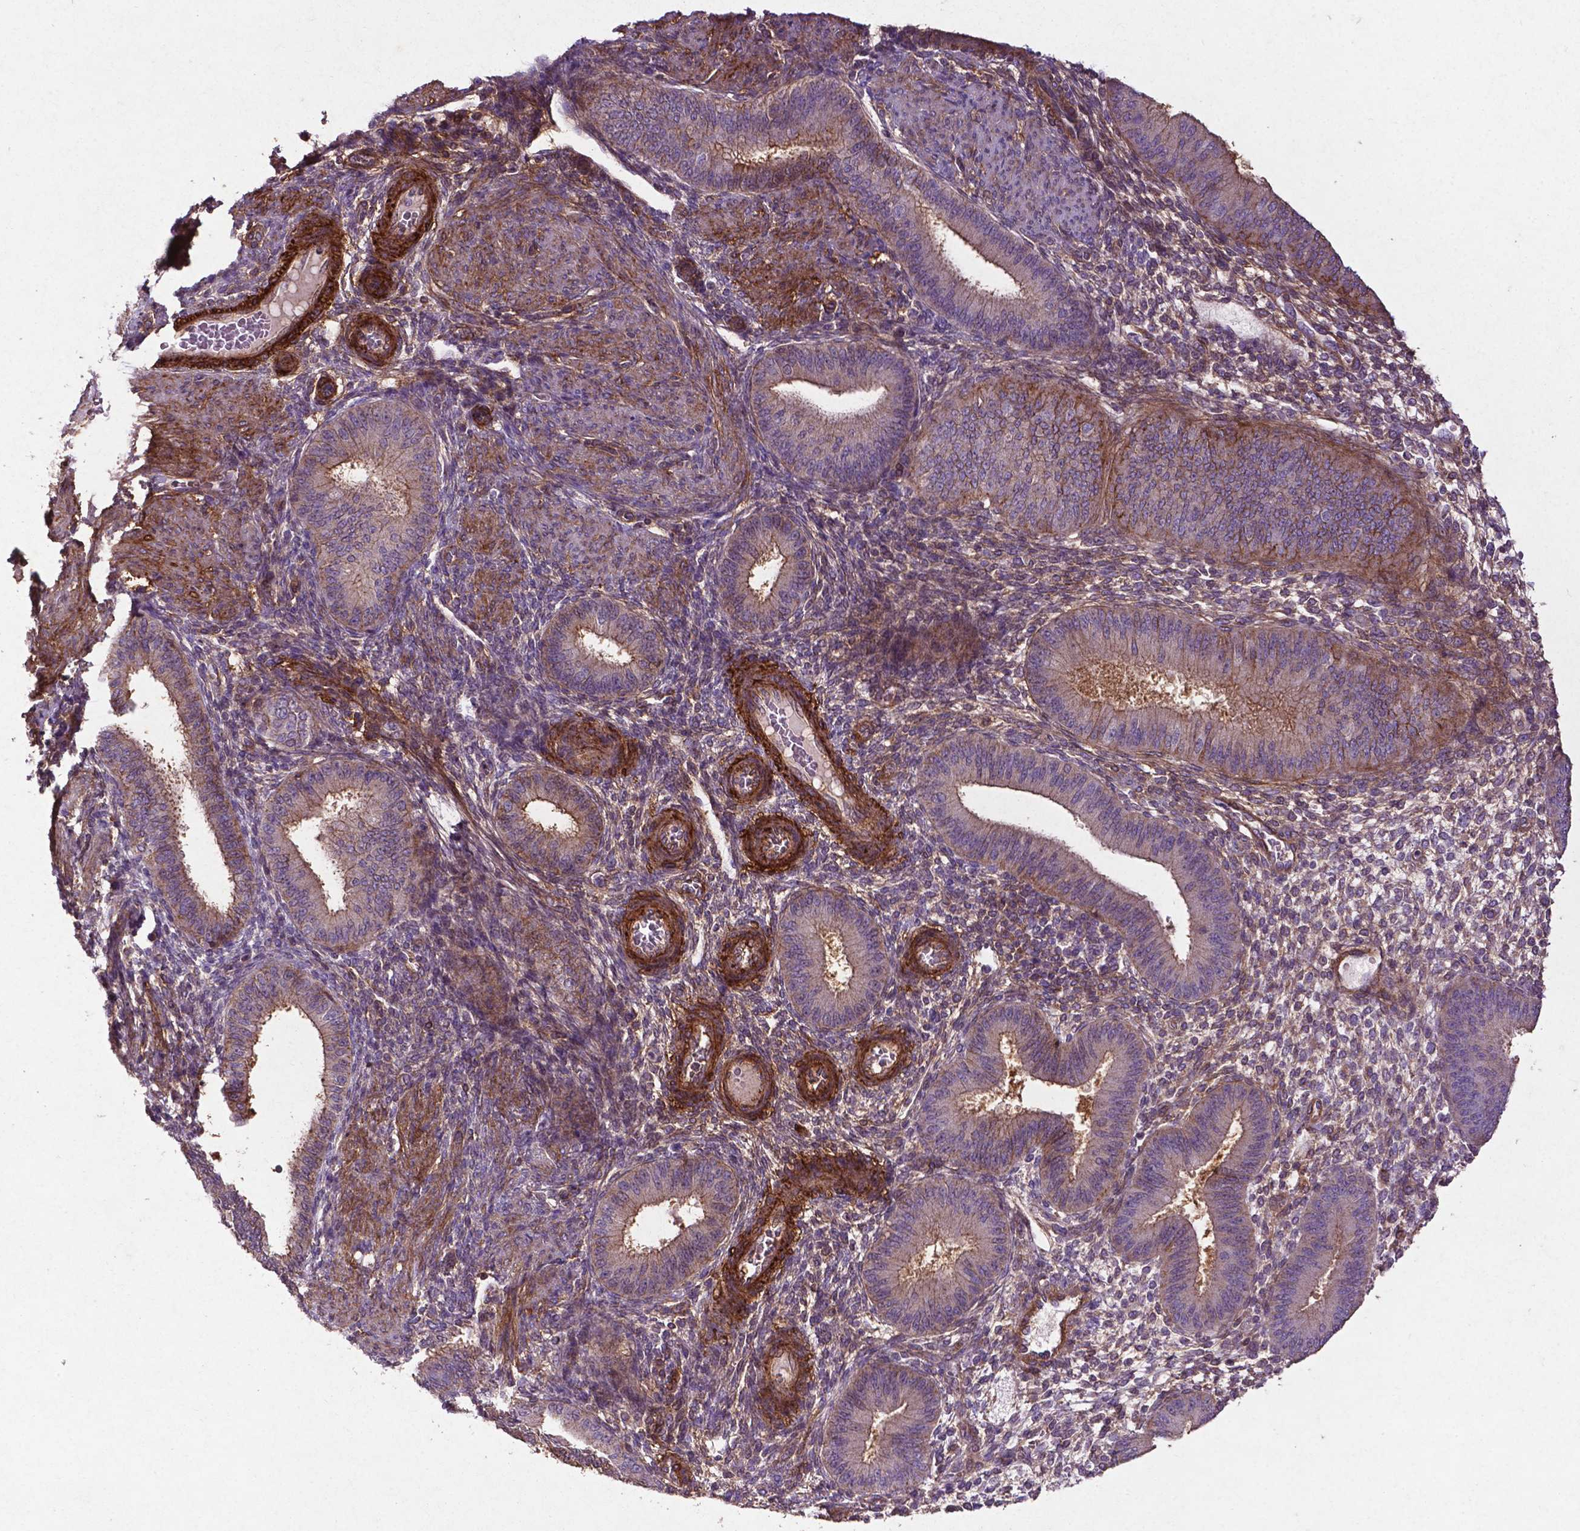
{"staining": {"intensity": "moderate", "quantity": "<25%", "location": "cytoplasmic/membranous"}, "tissue": "endometrium", "cell_type": "Cells in endometrial stroma", "image_type": "normal", "snomed": [{"axis": "morphology", "description": "Normal tissue, NOS"}, {"axis": "topography", "description": "Endometrium"}], "caption": "Endometrium stained for a protein exhibits moderate cytoplasmic/membranous positivity in cells in endometrial stroma. Nuclei are stained in blue.", "gene": "RRAS", "patient": {"sex": "female", "age": 39}}